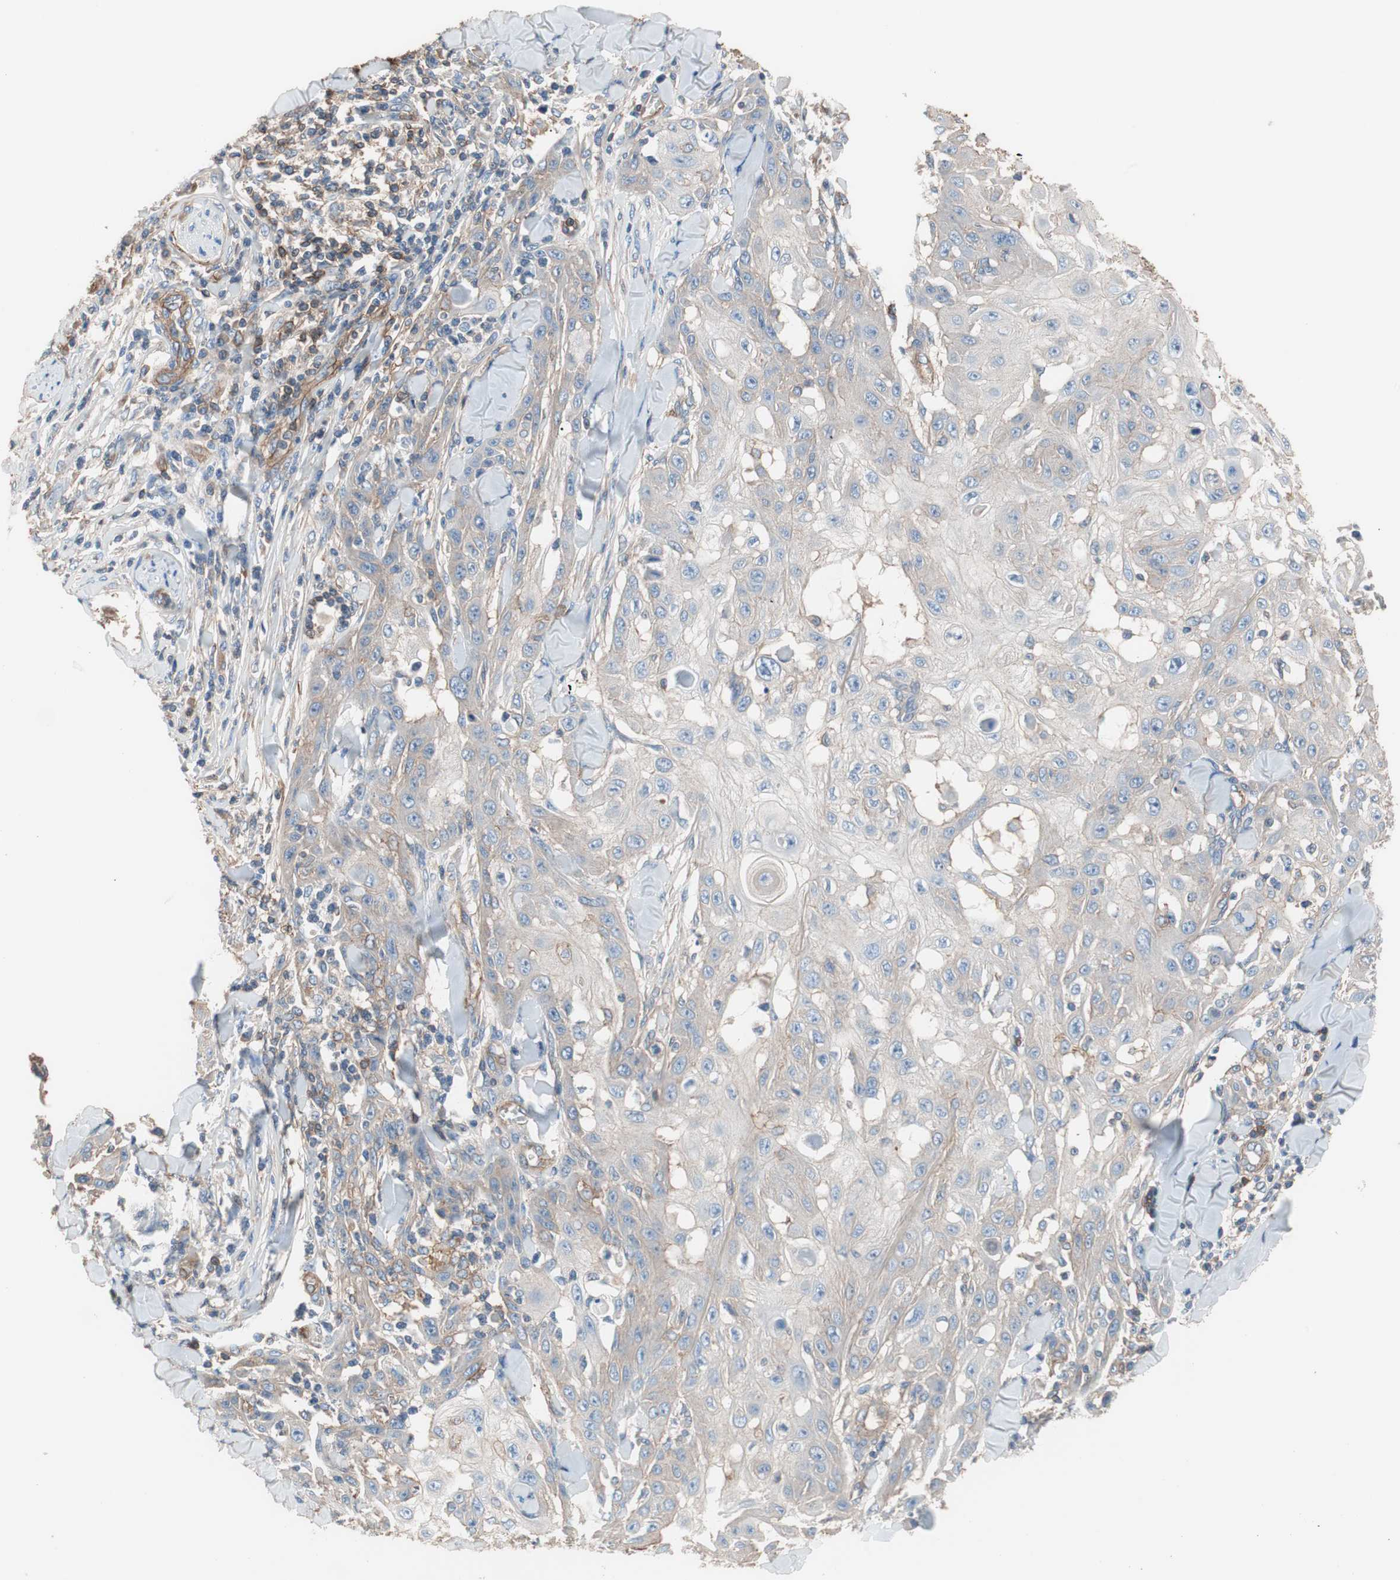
{"staining": {"intensity": "weak", "quantity": "25%-75%", "location": "cytoplasmic/membranous"}, "tissue": "skin cancer", "cell_type": "Tumor cells", "image_type": "cancer", "snomed": [{"axis": "morphology", "description": "Squamous cell carcinoma, NOS"}, {"axis": "topography", "description": "Skin"}], "caption": "Skin squamous cell carcinoma was stained to show a protein in brown. There is low levels of weak cytoplasmic/membranous staining in about 25%-75% of tumor cells.", "gene": "GPR160", "patient": {"sex": "male", "age": 24}}